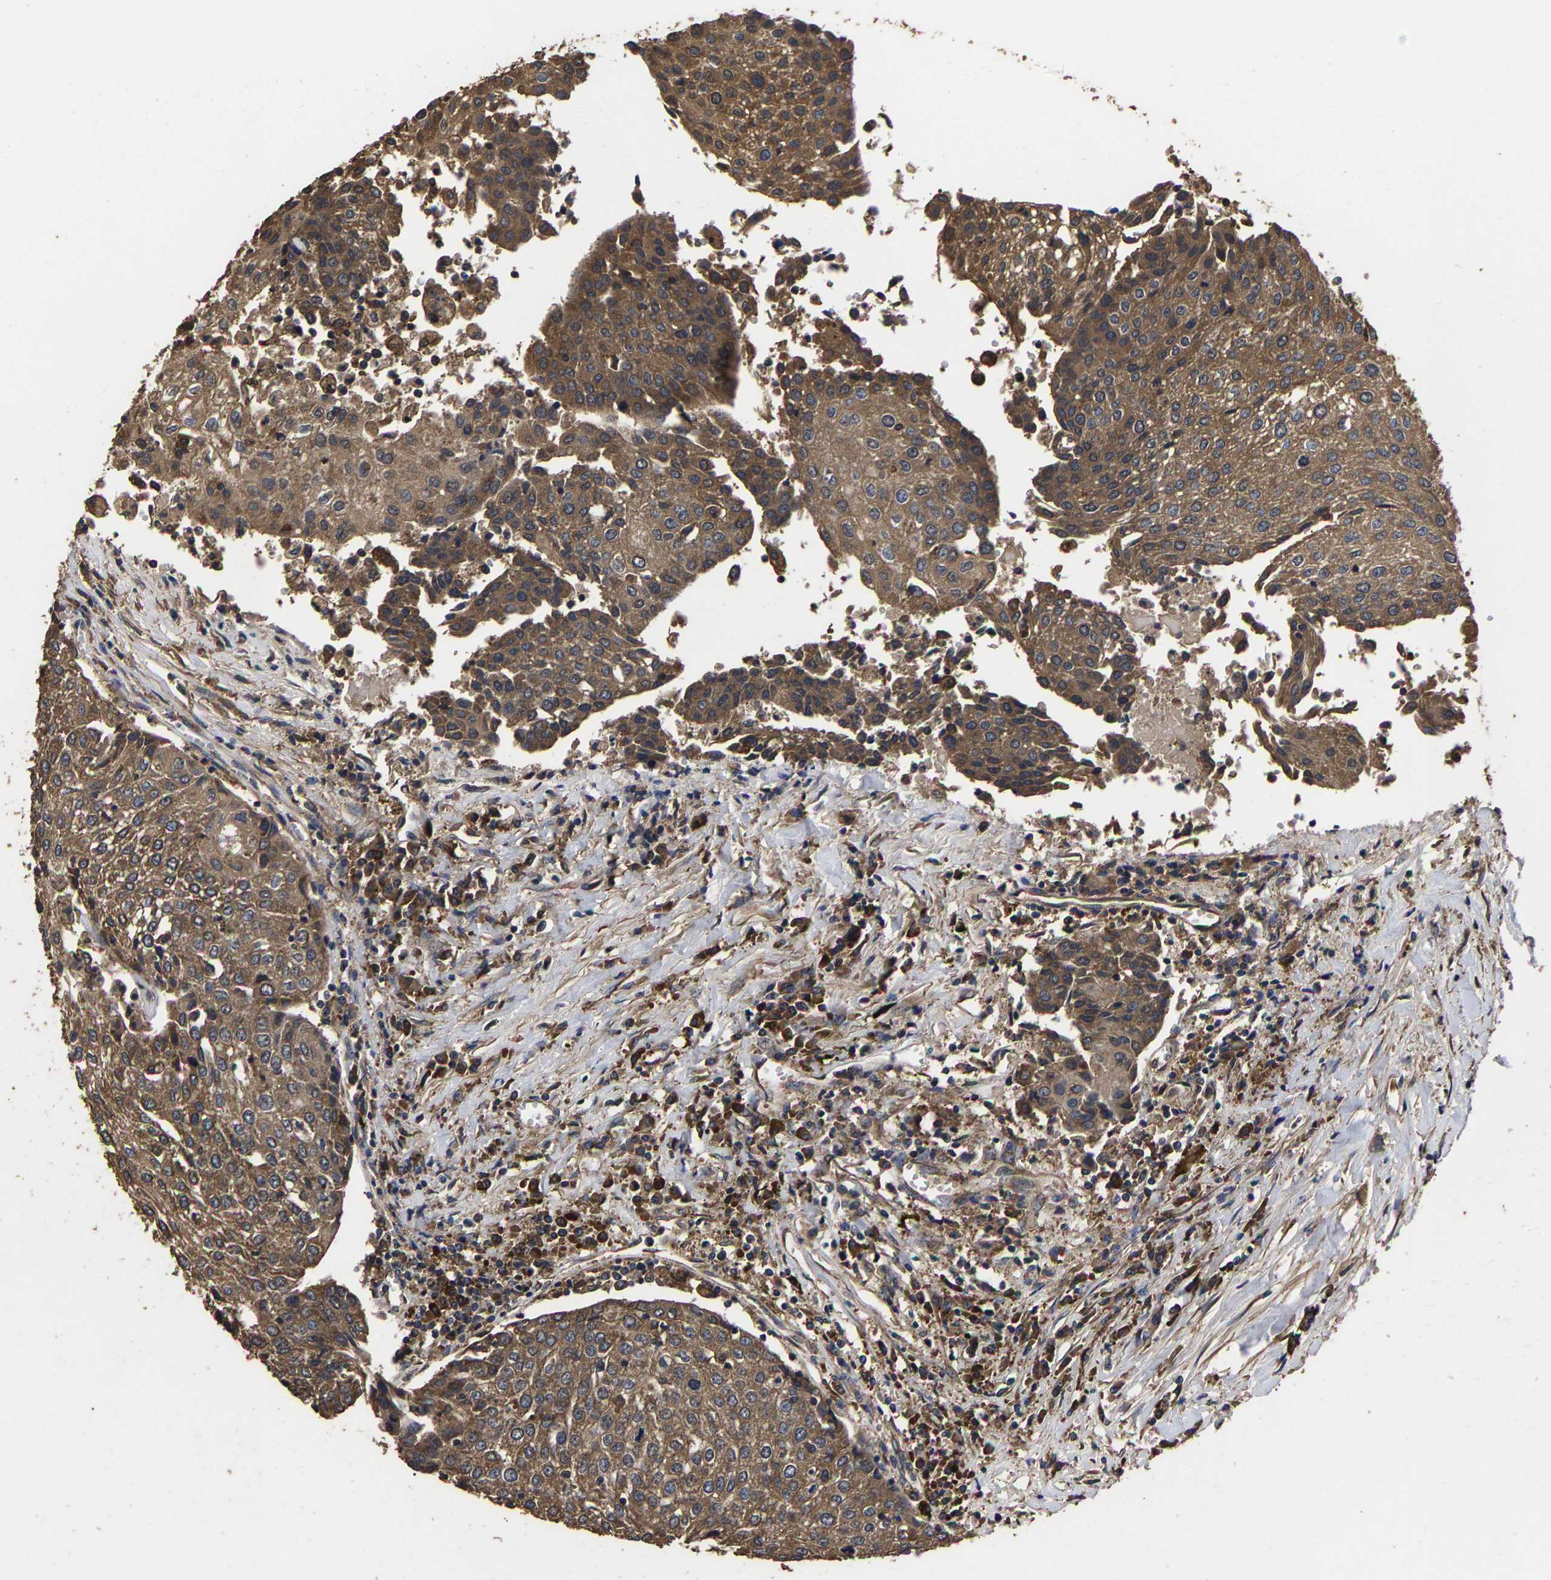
{"staining": {"intensity": "moderate", "quantity": ">75%", "location": "cytoplasmic/membranous"}, "tissue": "urothelial cancer", "cell_type": "Tumor cells", "image_type": "cancer", "snomed": [{"axis": "morphology", "description": "Urothelial carcinoma, High grade"}, {"axis": "topography", "description": "Urinary bladder"}], "caption": "The histopathology image displays staining of urothelial carcinoma (high-grade), revealing moderate cytoplasmic/membranous protein expression (brown color) within tumor cells.", "gene": "ITCH", "patient": {"sex": "female", "age": 85}}